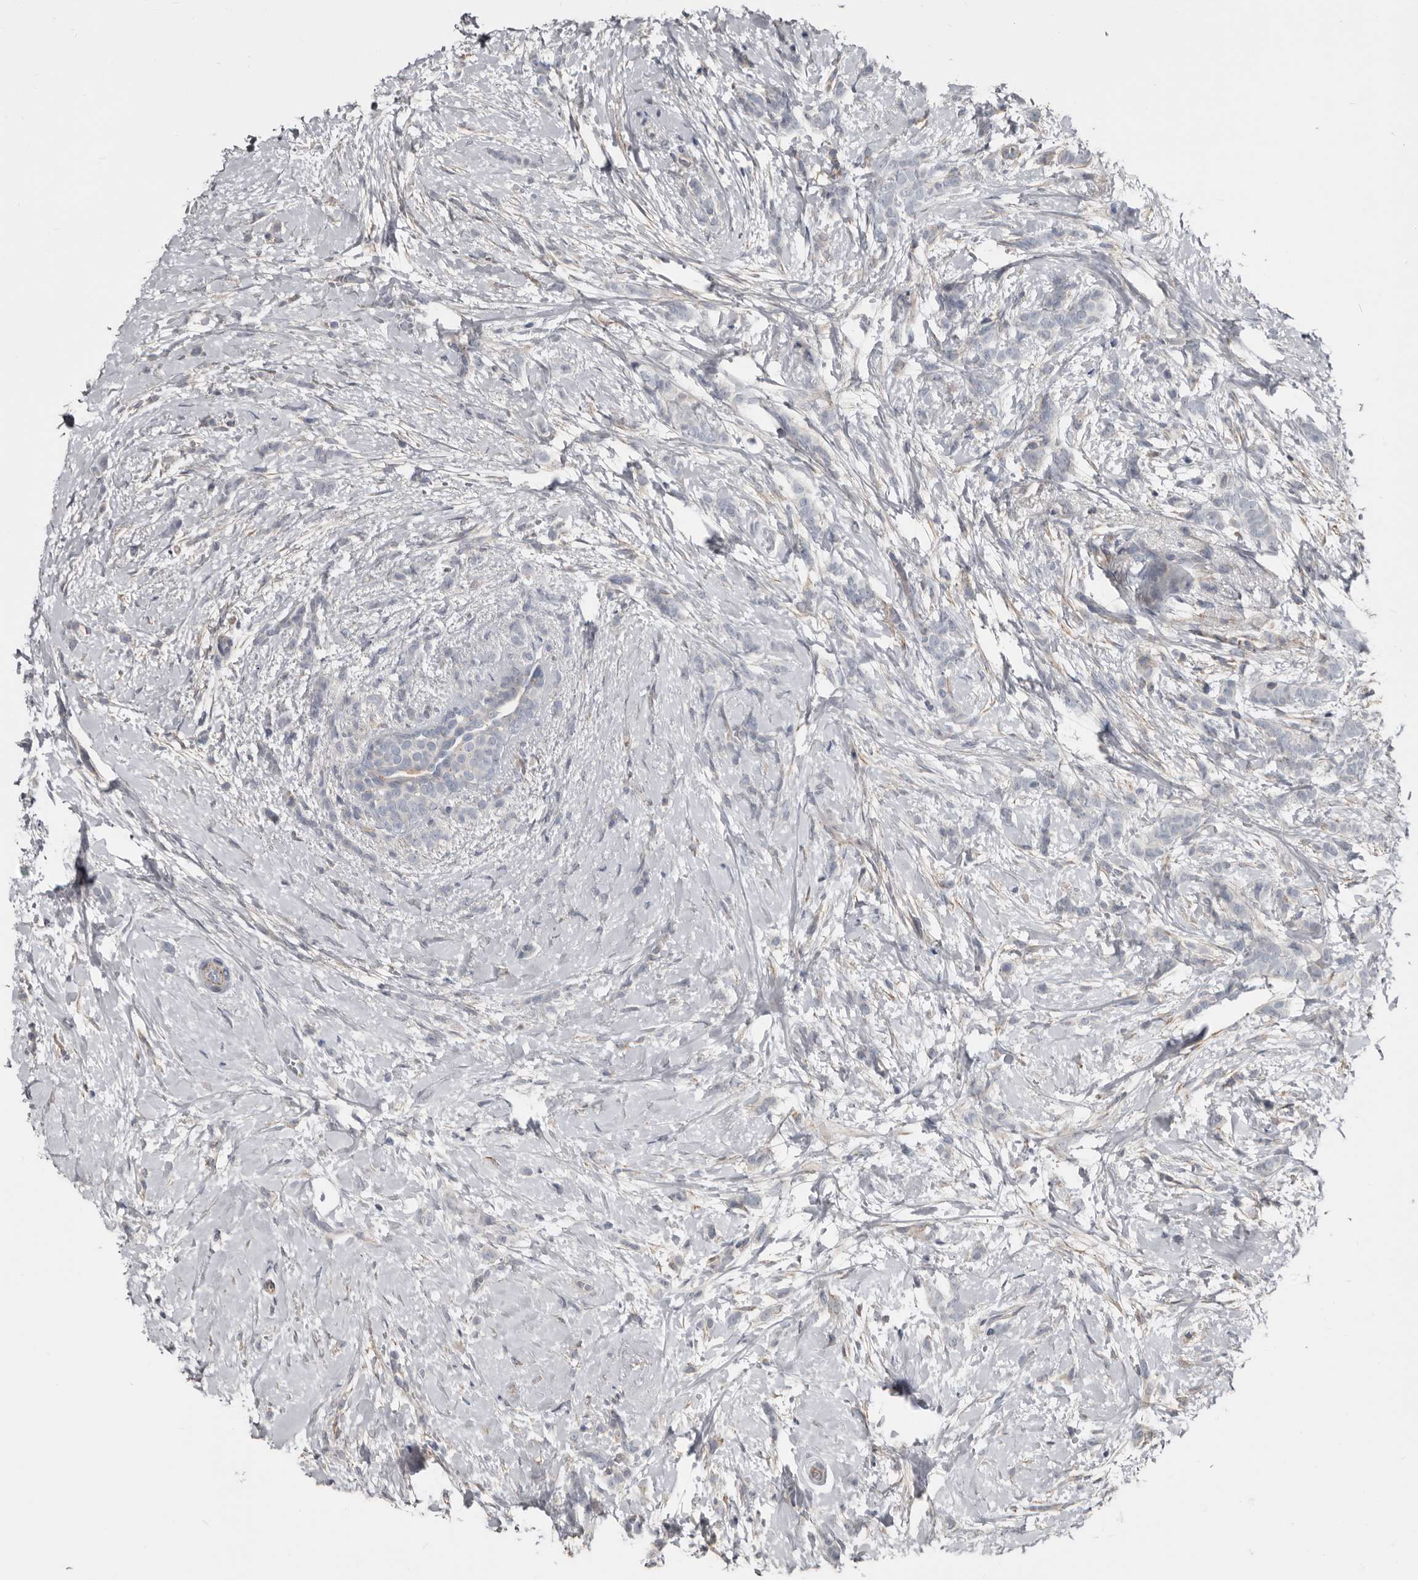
{"staining": {"intensity": "negative", "quantity": "none", "location": "none"}, "tissue": "breast cancer", "cell_type": "Tumor cells", "image_type": "cancer", "snomed": [{"axis": "morphology", "description": "Lobular carcinoma, in situ"}, {"axis": "morphology", "description": "Lobular carcinoma"}, {"axis": "topography", "description": "Breast"}], "caption": "Immunohistochemistry micrograph of breast cancer stained for a protein (brown), which exhibits no positivity in tumor cells.", "gene": "ZNF114", "patient": {"sex": "female", "age": 41}}